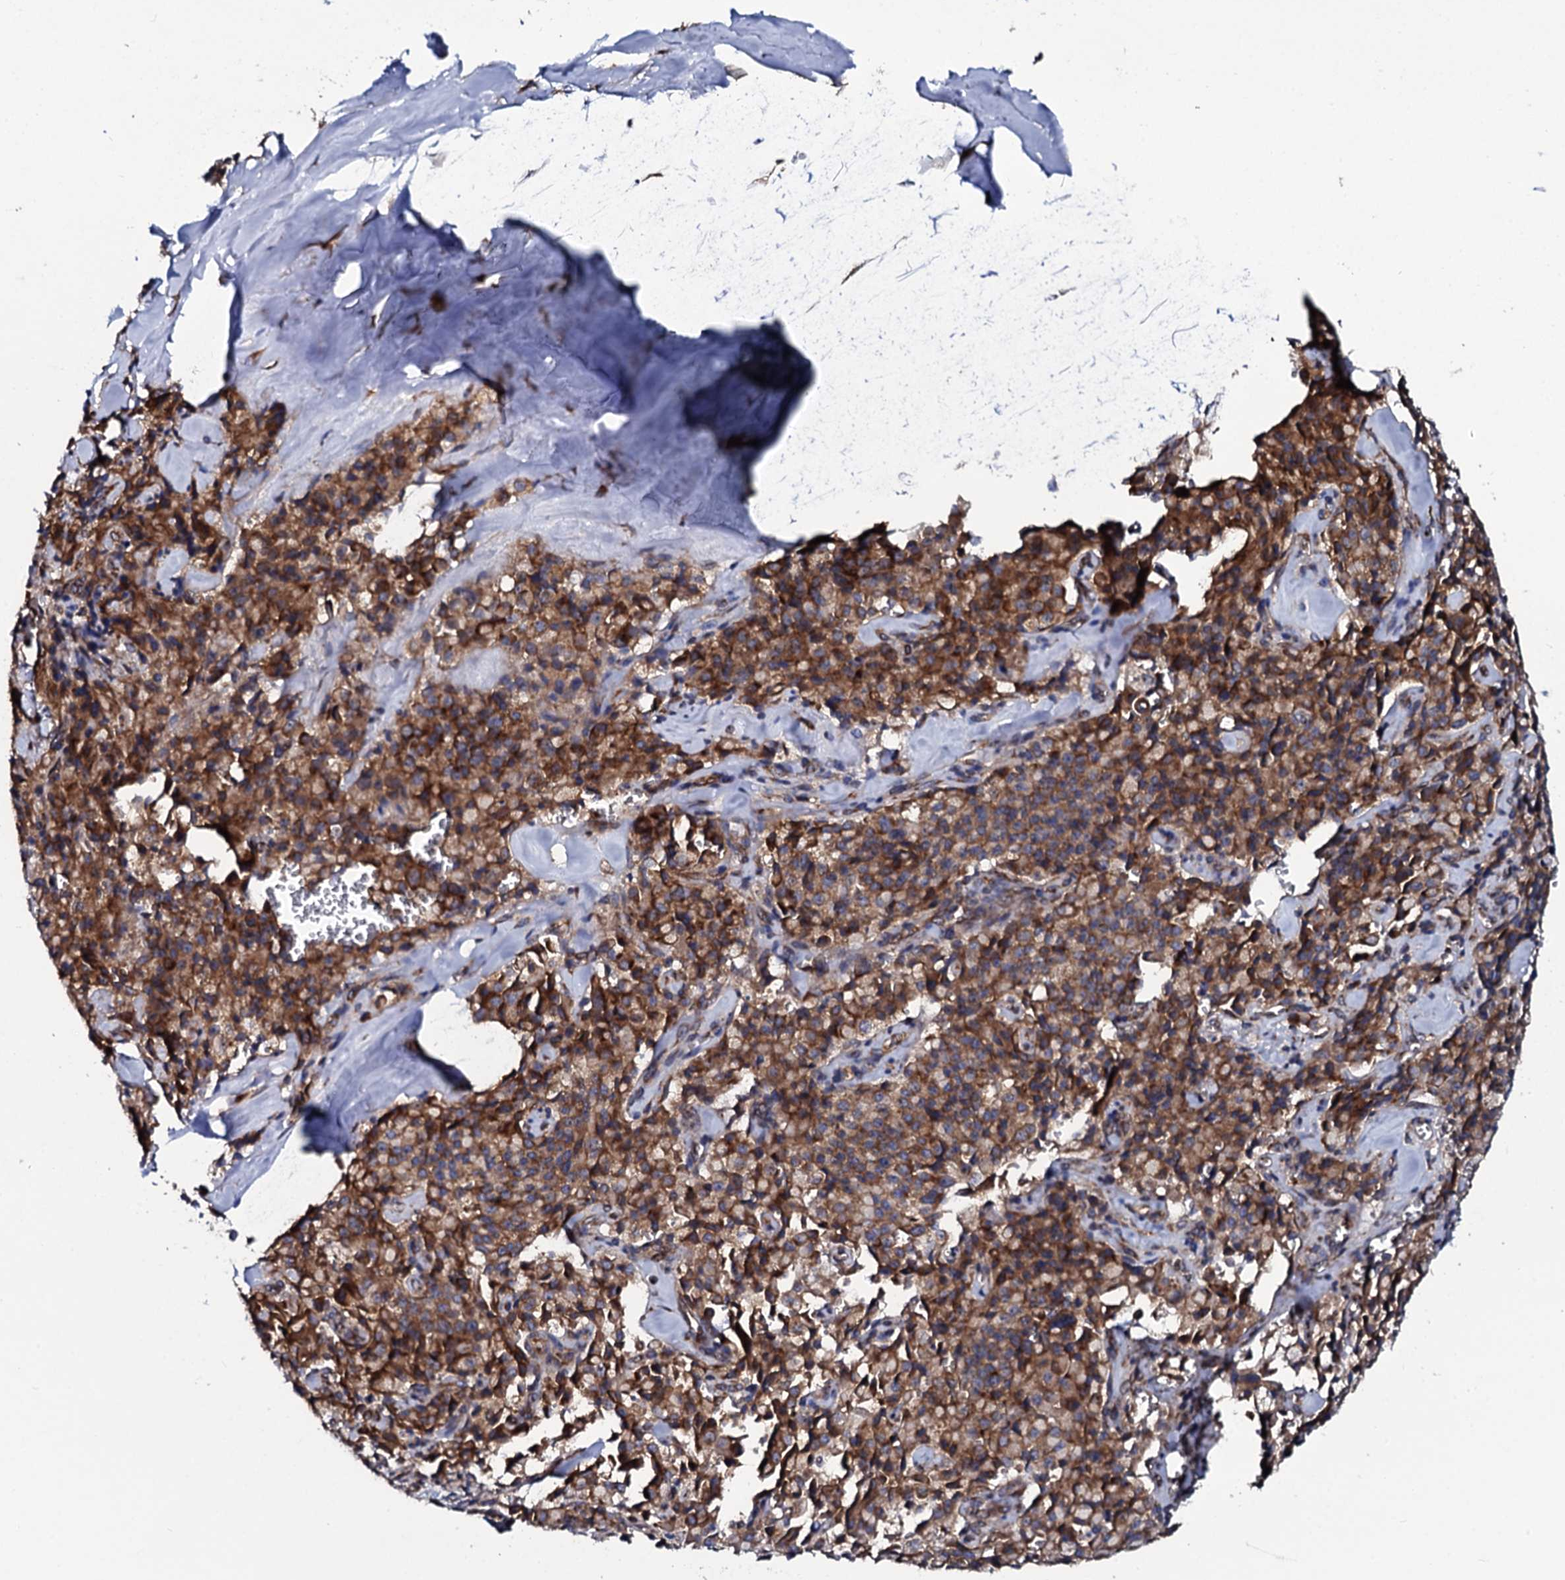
{"staining": {"intensity": "moderate", "quantity": ">75%", "location": "cytoplasmic/membranous"}, "tissue": "pancreatic cancer", "cell_type": "Tumor cells", "image_type": "cancer", "snomed": [{"axis": "morphology", "description": "Adenocarcinoma, NOS"}, {"axis": "topography", "description": "Pancreas"}], "caption": "An image of human pancreatic cancer stained for a protein displays moderate cytoplasmic/membranous brown staining in tumor cells.", "gene": "SPTY2D1", "patient": {"sex": "male", "age": 65}}